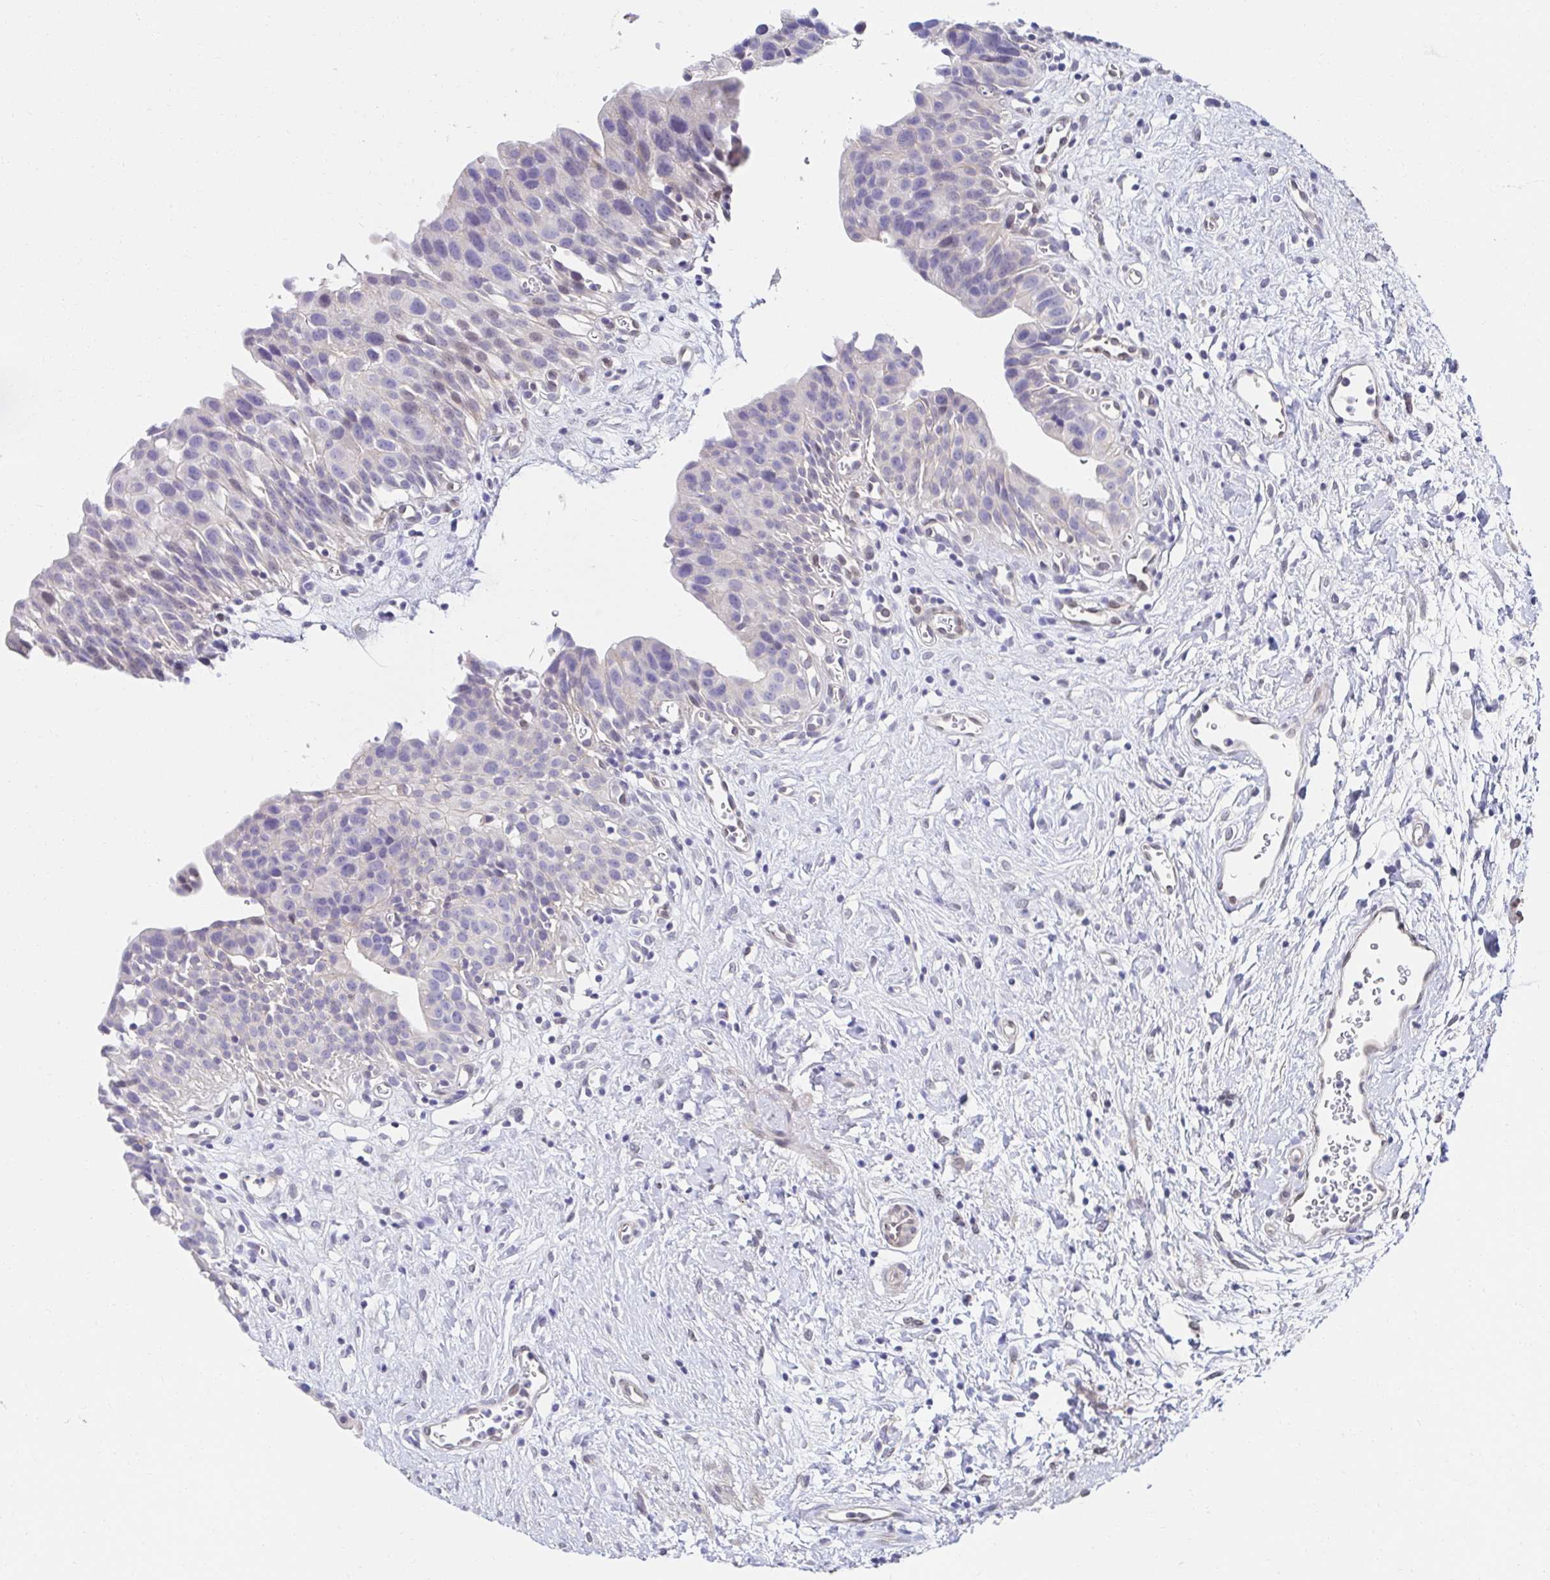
{"staining": {"intensity": "negative", "quantity": "none", "location": "none"}, "tissue": "urinary bladder", "cell_type": "Urothelial cells", "image_type": "normal", "snomed": [{"axis": "morphology", "description": "Normal tissue, NOS"}, {"axis": "topography", "description": "Urinary bladder"}], "caption": "This is an immunohistochemistry (IHC) photomicrograph of normal human urinary bladder. There is no expression in urothelial cells.", "gene": "AKAP14", "patient": {"sex": "male", "age": 51}}